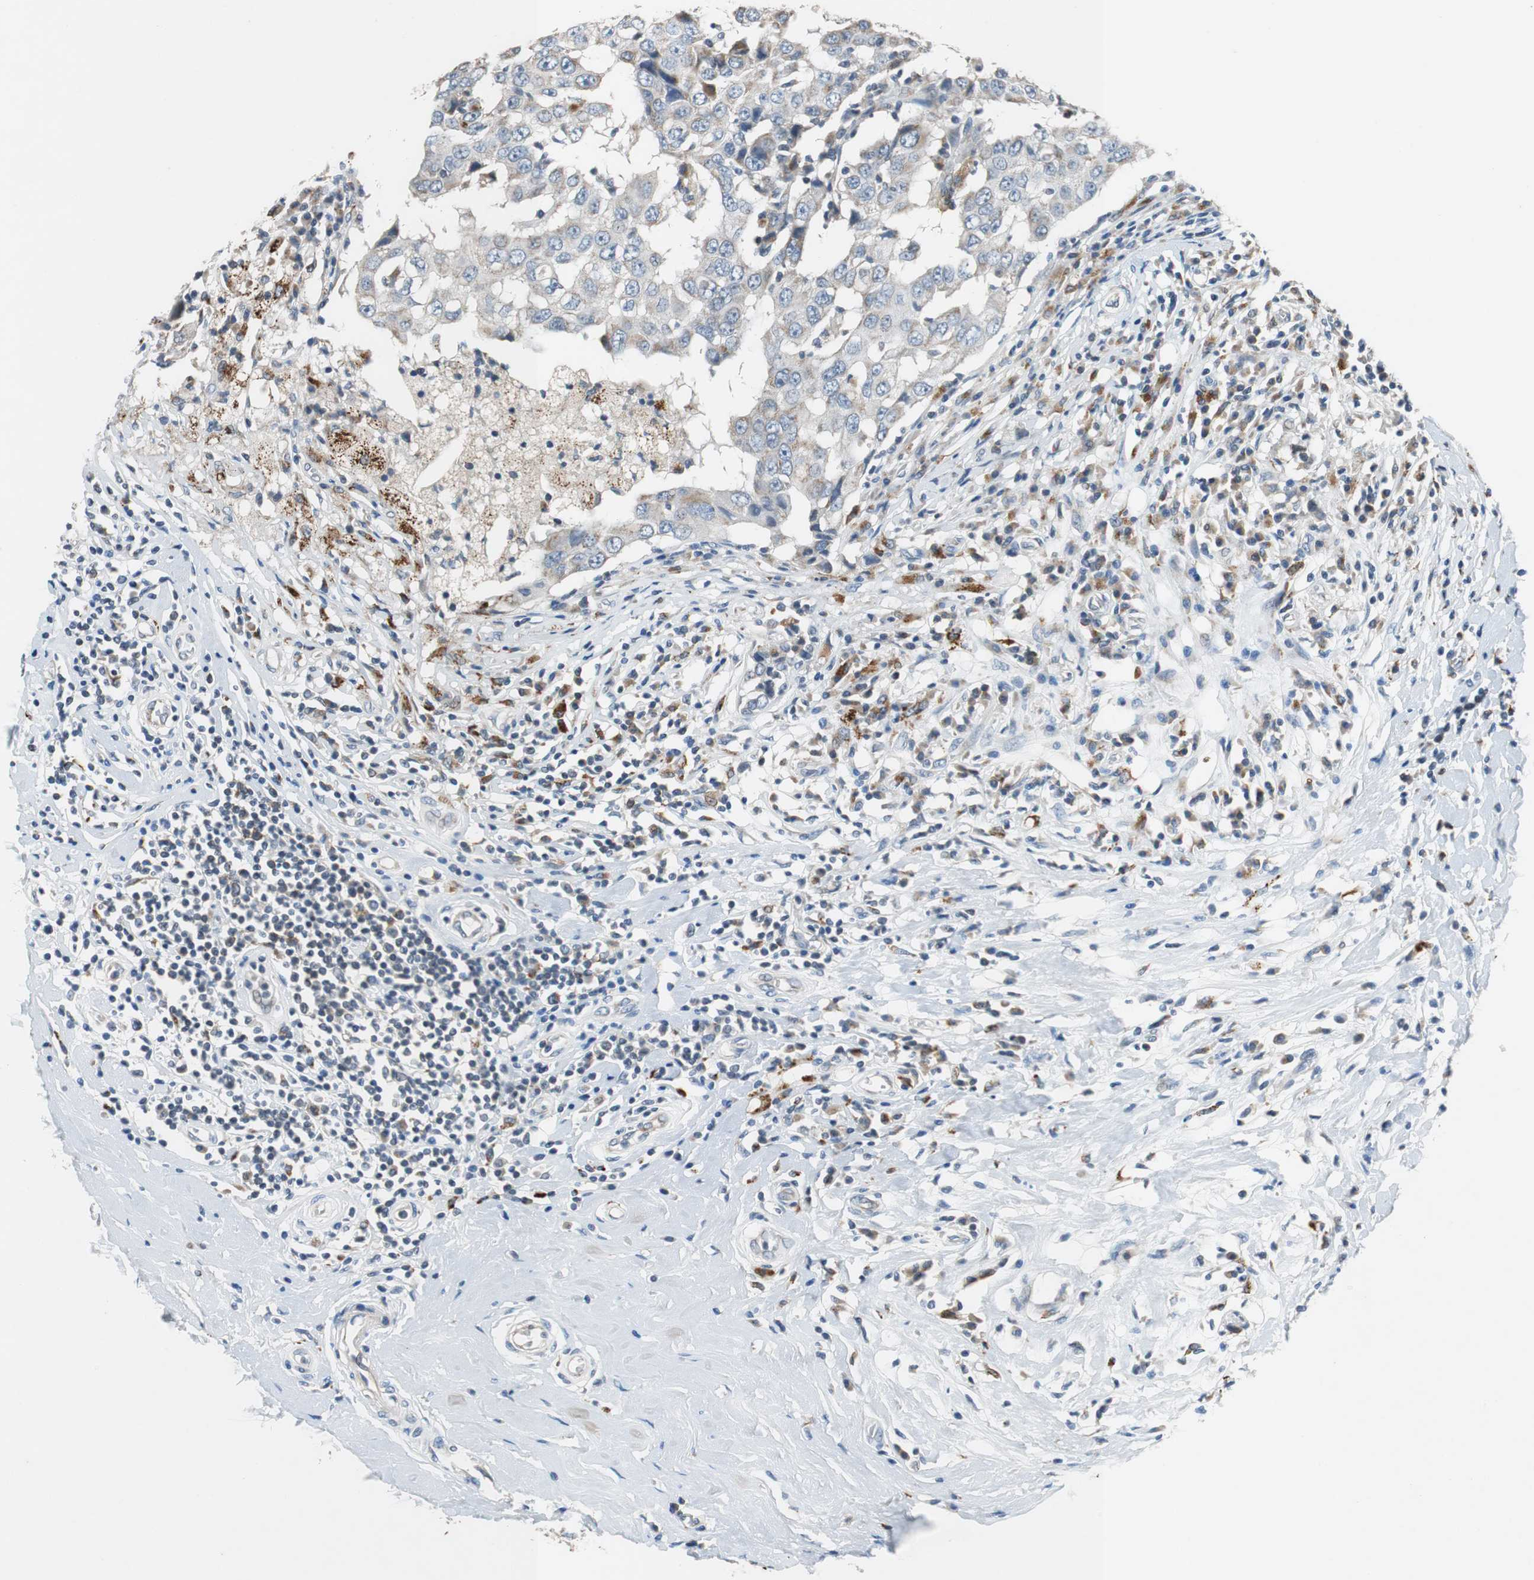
{"staining": {"intensity": "weak", "quantity": "<25%", "location": "cytoplasmic/membranous"}, "tissue": "breast cancer", "cell_type": "Tumor cells", "image_type": "cancer", "snomed": [{"axis": "morphology", "description": "Duct carcinoma"}, {"axis": "topography", "description": "Breast"}], "caption": "Intraductal carcinoma (breast) was stained to show a protein in brown. There is no significant staining in tumor cells. (DAB immunohistochemistry, high magnification).", "gene": "NLGN1", "patient": {"sex": "female", "age": 27}}